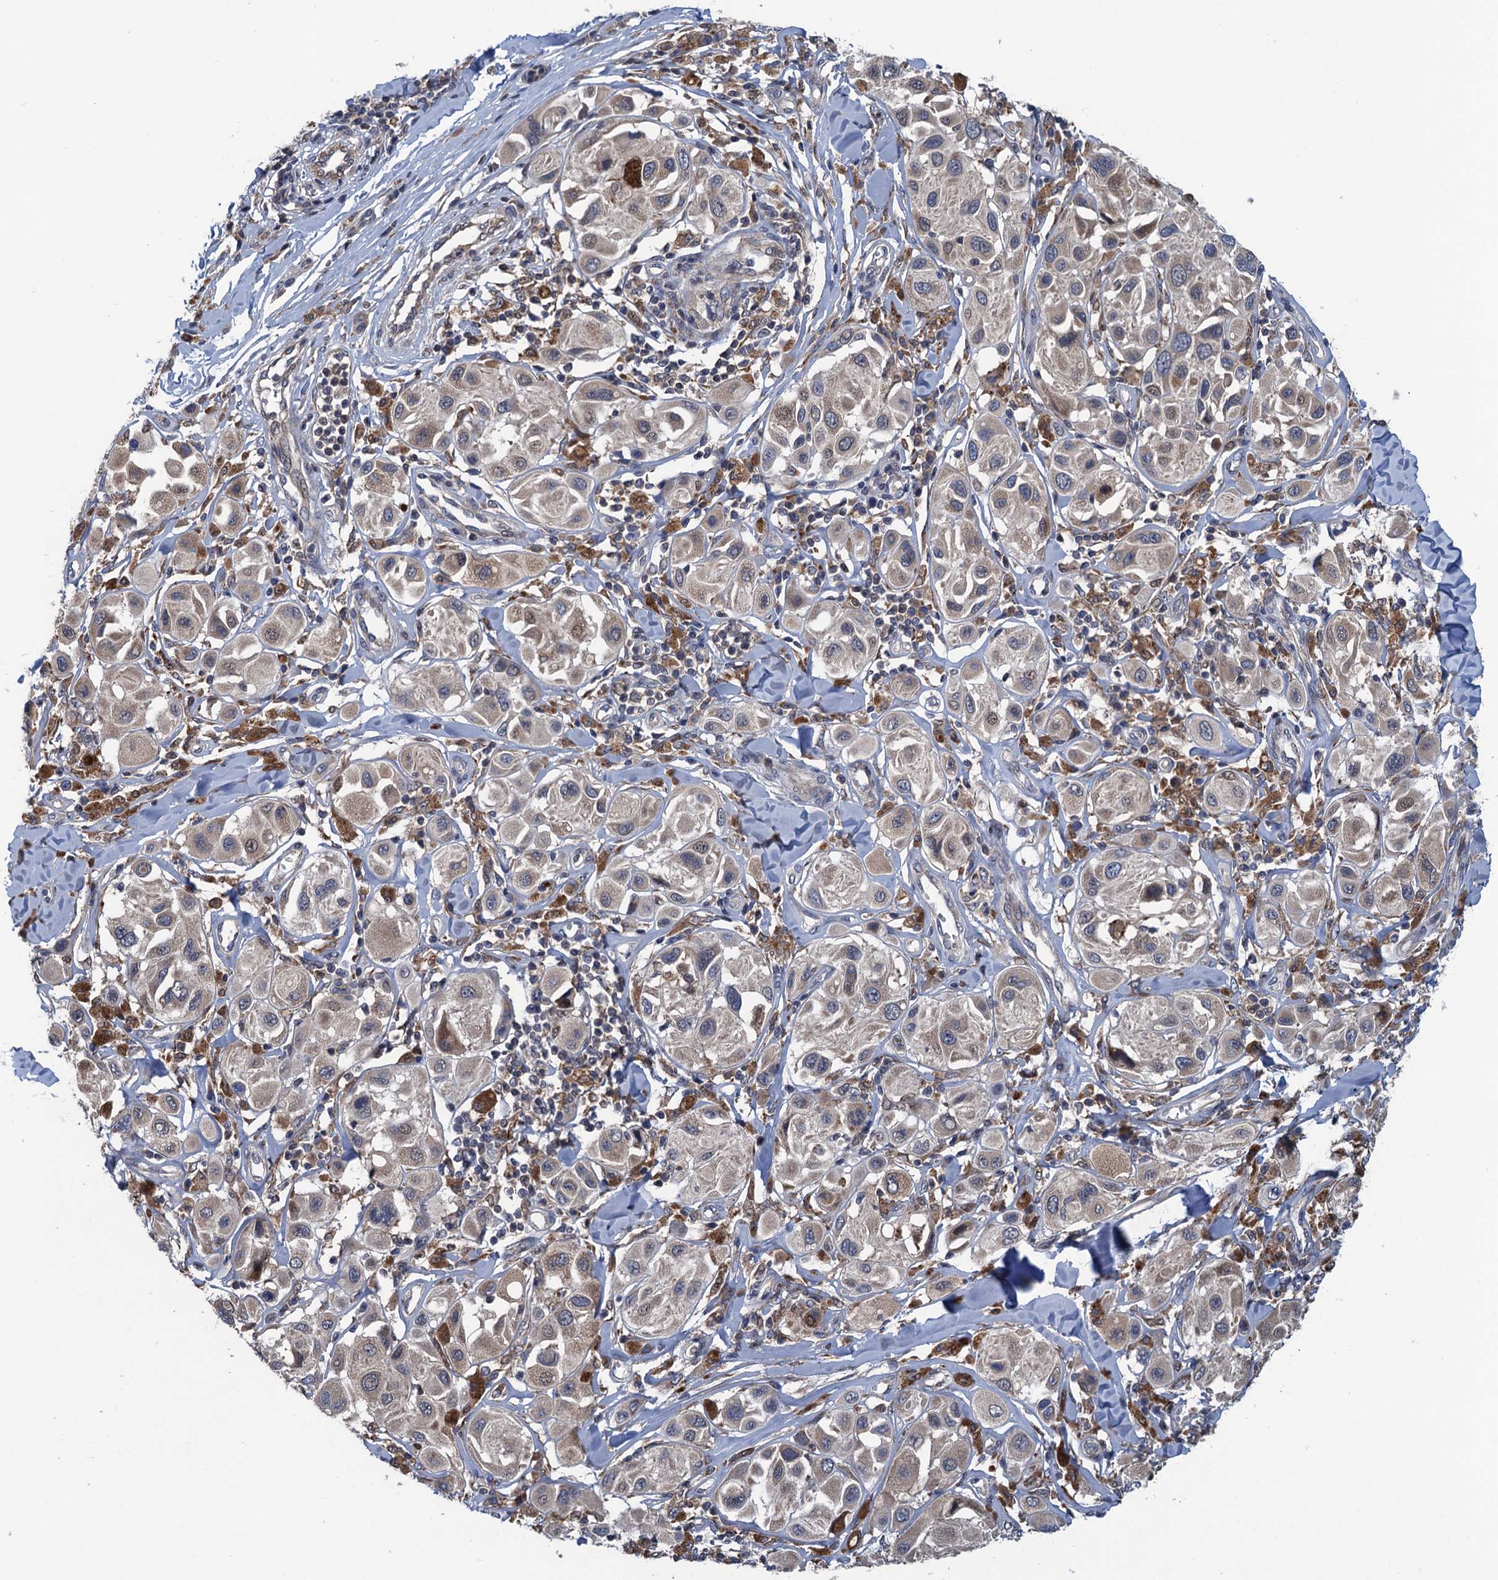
{"staining": {"intensity": "weak", "quantity": "<25%", "location": "cytoplasmic/membranous,nuclear"}, "tissue": "melanoma", "cell_type": "Tumor cells", "image_type": "cancer", "snomed": [{"axis": "morphology", "description": "Malignant melanoma, Metastatic site"}, {"axis": "topography", "description": "Skin"}], "caption": "This is an immunohistochemistry histopathology image of human malignant melanoma (metastatic site). There is no staining in tumor cells.", "gene": "CNTN5", "patient": {"sex": "male", "age": 41}}